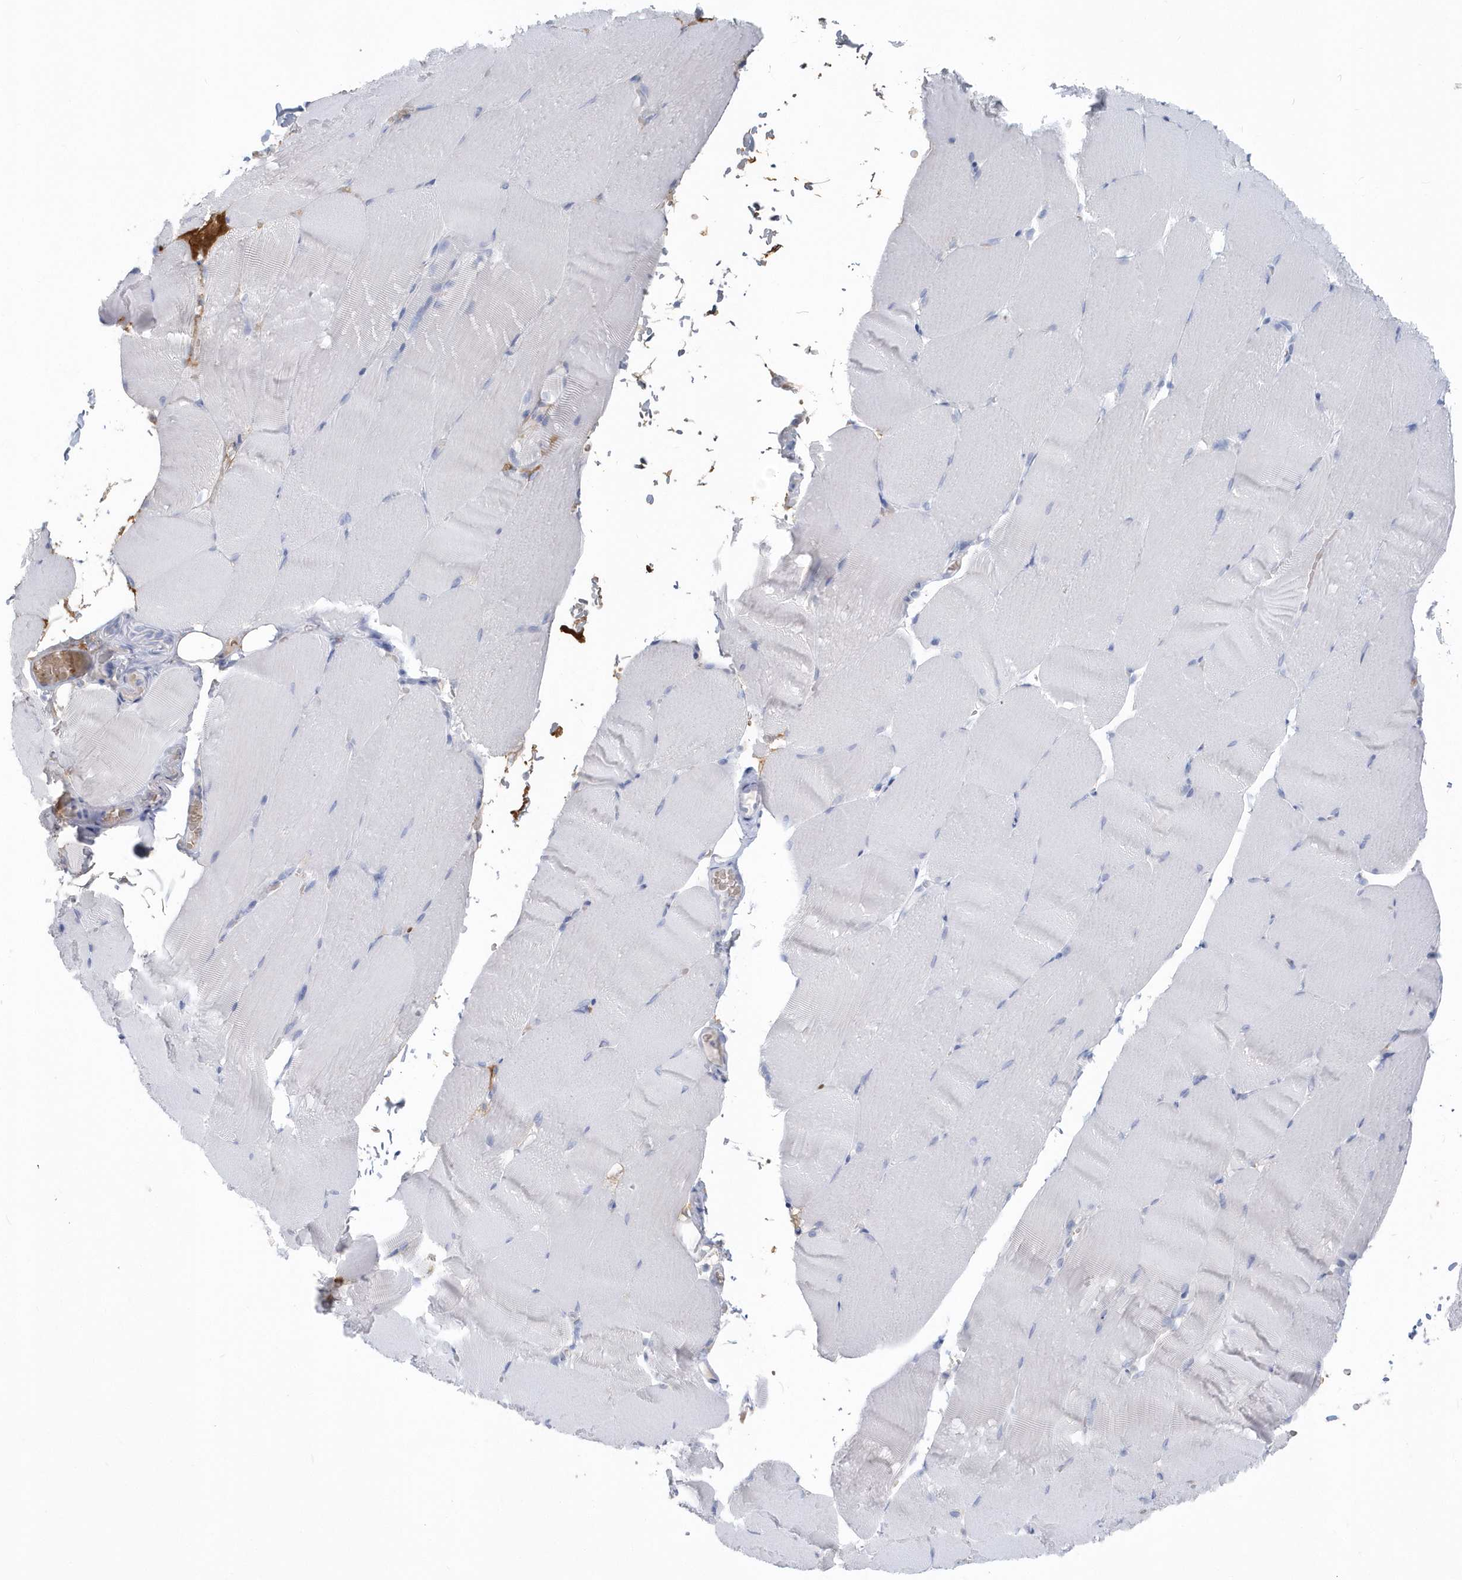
{"staining": {"intensity": "negative", "quantity": "none", "location": "none"}, "tissue": "skeletal muscle", "cell_type": "Myocytes", "image_type": "normal", "snomed": [{"axis": "morphology", "description": "Normal tissue, NOS"}, {"axis": "topography", "description": "Skeletal muscle"}, {"axis": "topography", "description": "Parathyroid gland"}], "caption": "Immunohistochemistry (IHC) of benign skeletal muscle displays no expression in myocytes.", "gene": "HBA2", "patient": {"sex": "female", "age": 37}}